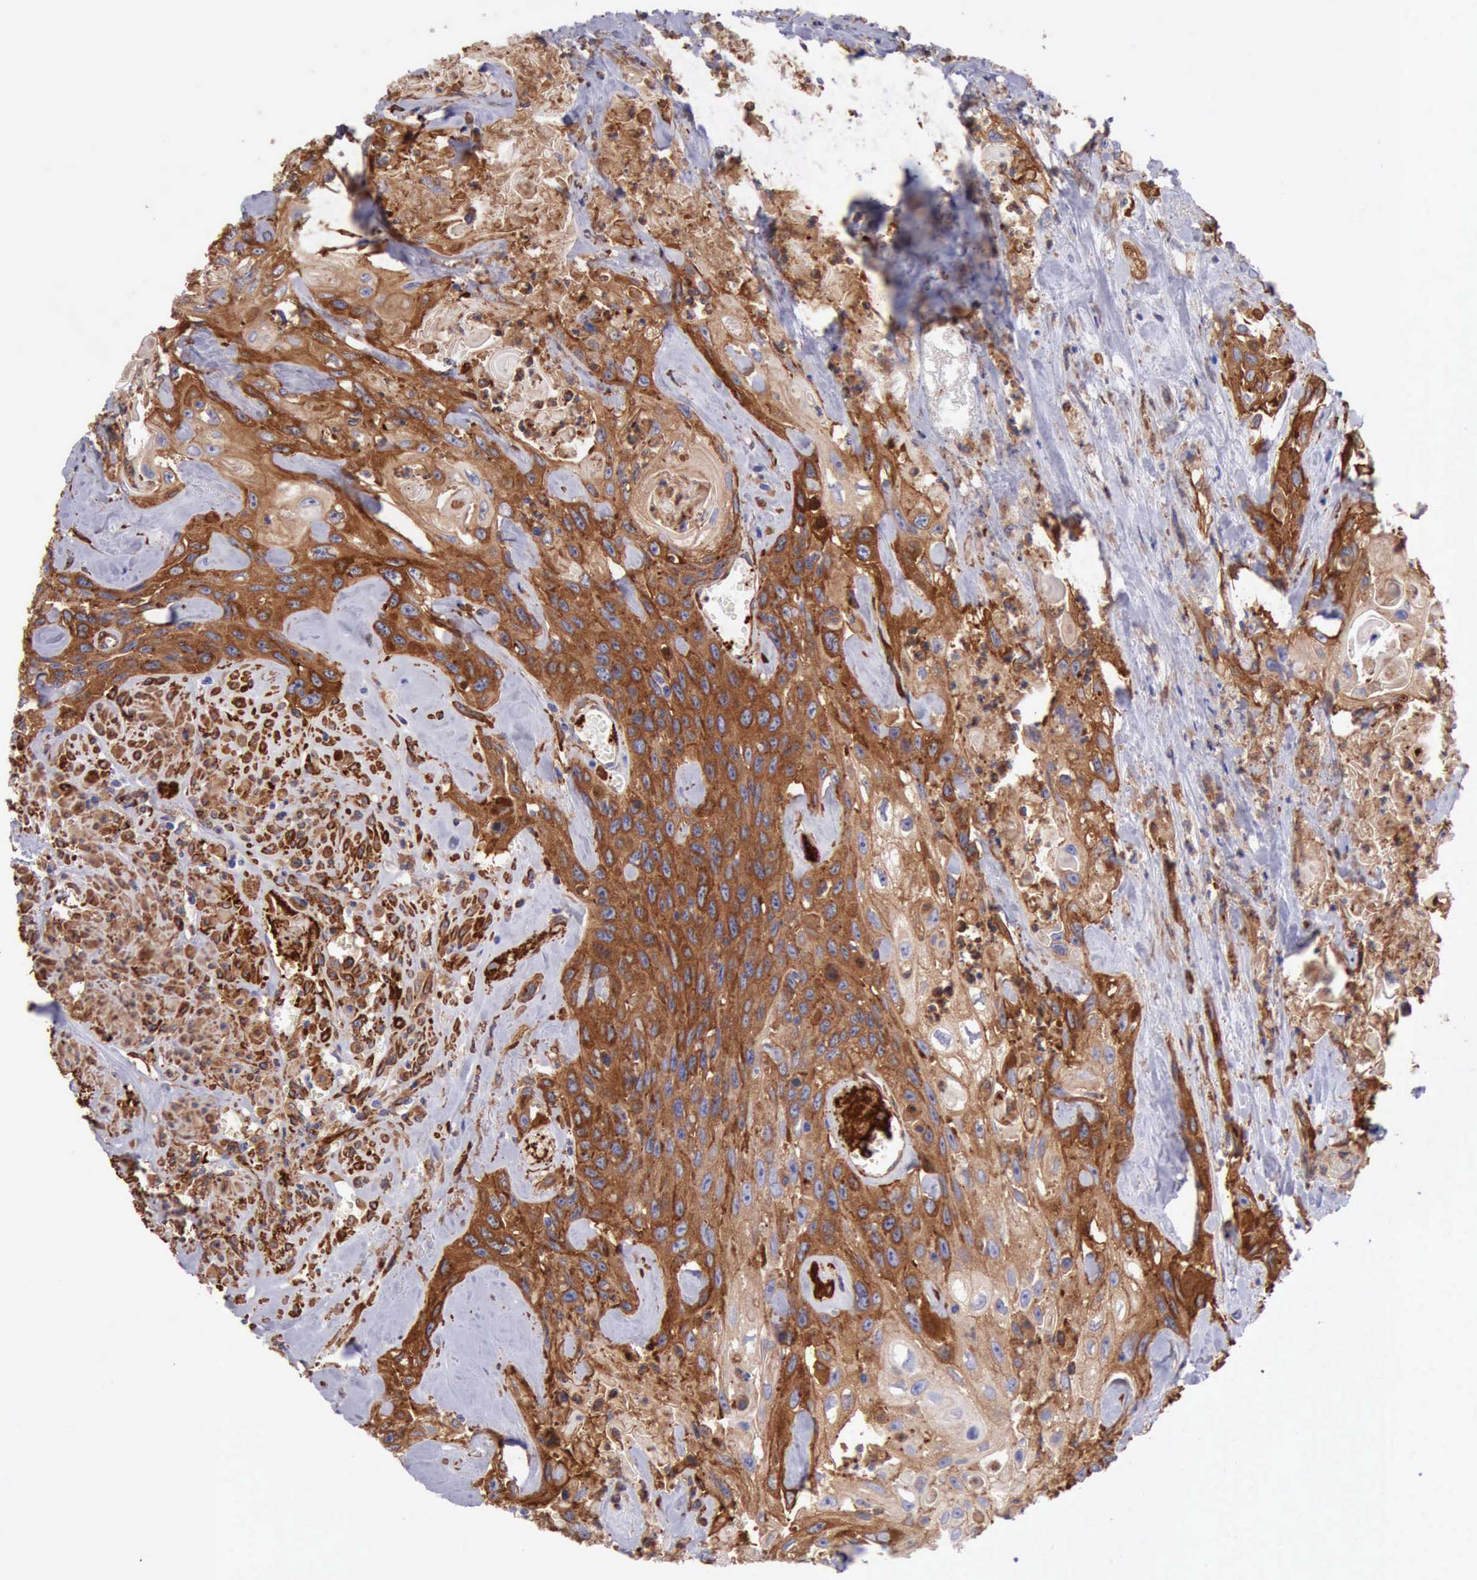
{"staining": {"intensity": "strong", "quantity": ">75%", "location": "cytoplasmic/membranous"}, "tissue": "urothelial cancer", "cell_type": "Tumor cells", "image_type": "cancer", "snomed": [{"axis": "morphology", "description": "Urothelial carcinoma, High grade"}, {"axis": "topography", "description": "Urinary bladder"}], "caption": "The image displays a brown stain indicating the presence of a protein in the cytoplasmic/membranous of tumor cells in urothelial cancer. (DAB (3,3'-diaminobenzidine) IHC with brightfield microscopy, high magnification).", "gene": "FLNA", "patient": {"sex": "female", "age": 84}}